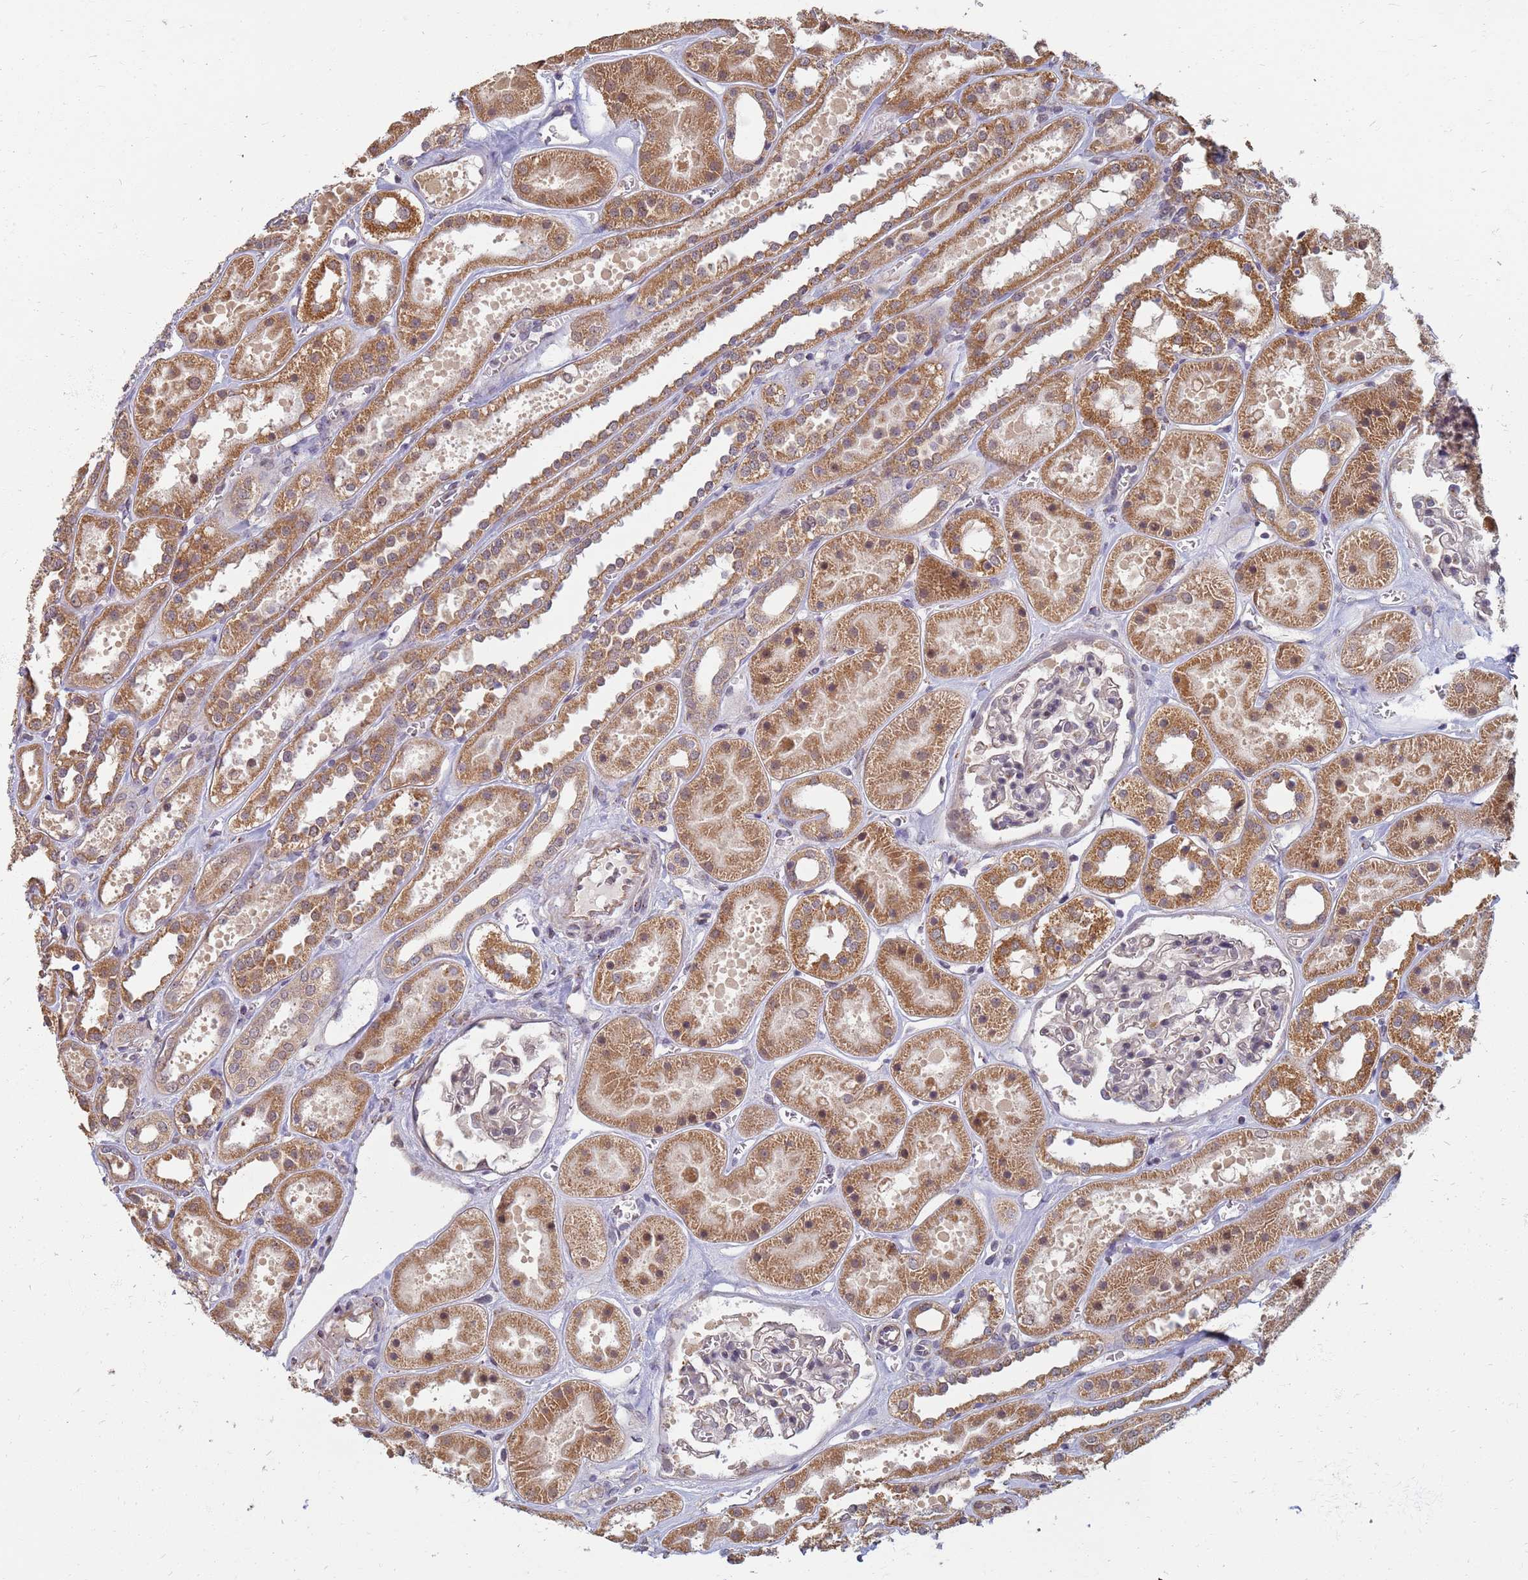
{"staining": {"intensity": "weak", "quantity": "<25%", "location": "cytoplasmic/membranous"}, "tissue": "kidney", "cell_type": "Cells in glomeruli", "image_type": "normal", "snomed": [{"axis": "morphology", "description": "Normal tissue, NOS"}, {"axis": "topography", "description": "Kidney"}], "caption": "This is a histopathology image of immunohistochemistry (IHC) staining of benign kidney, which shows no expression in cells in glomeruli.", "gene": "ITGB4", "patient": {"sex": "female", "age": 41}}